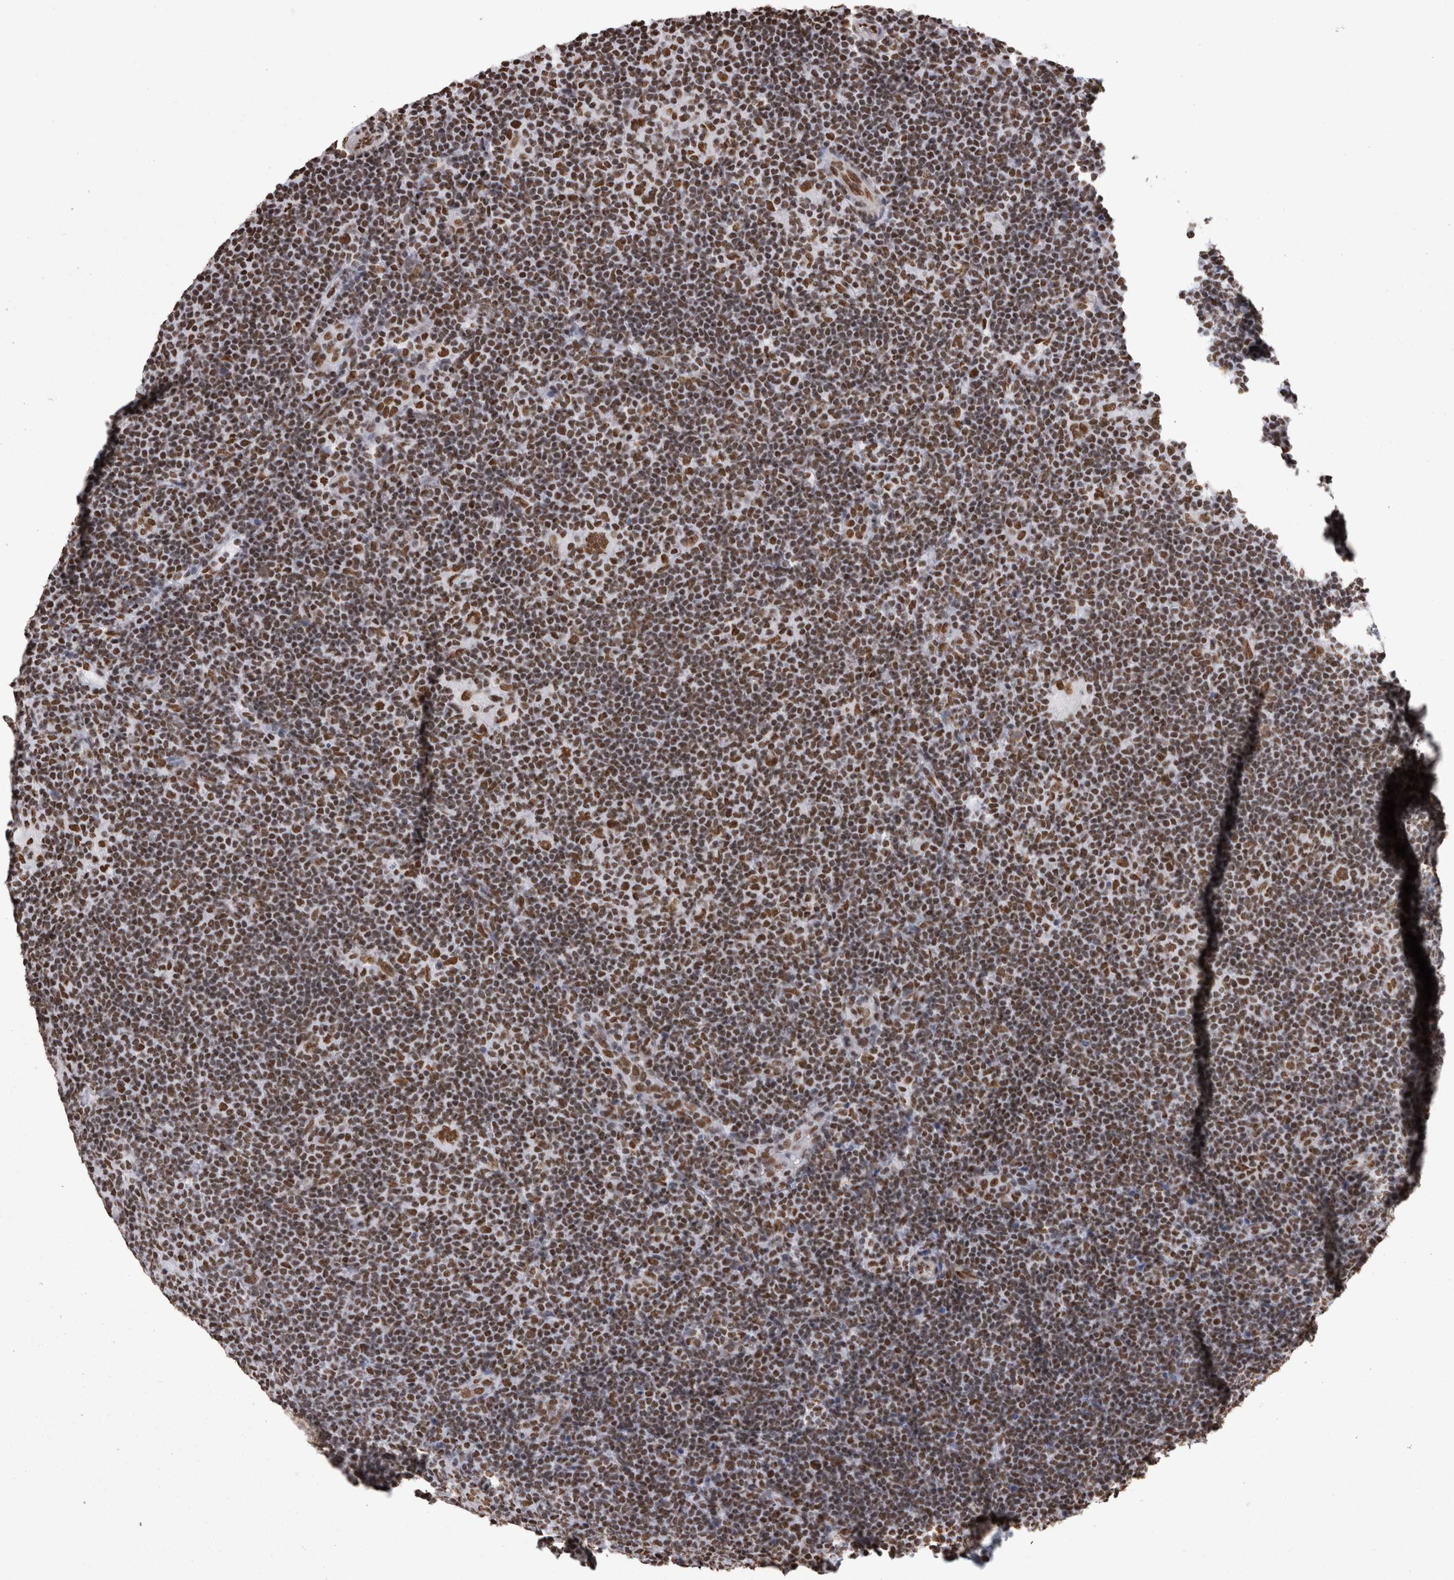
{"staining": {"intensity": "strong", "quantity": ">75%", "location": "nuclear"}, "tissue": "lymphoma", "cell_type": "Tumor cells", "image_type": "cancer", "snomed": [{"axis": "morphology", "description": "Hodgkin's disease, NOS"}, {"axis": "topography", "description": "Lymph node"}], "caption": "Human Hodgkin's disease stained for a protein (brown) displays strong nuclear positive staining in approximately >75% of tumor cells.", "gene": "HNRNPM", "patient": {"sex": "female", "age": 57}}